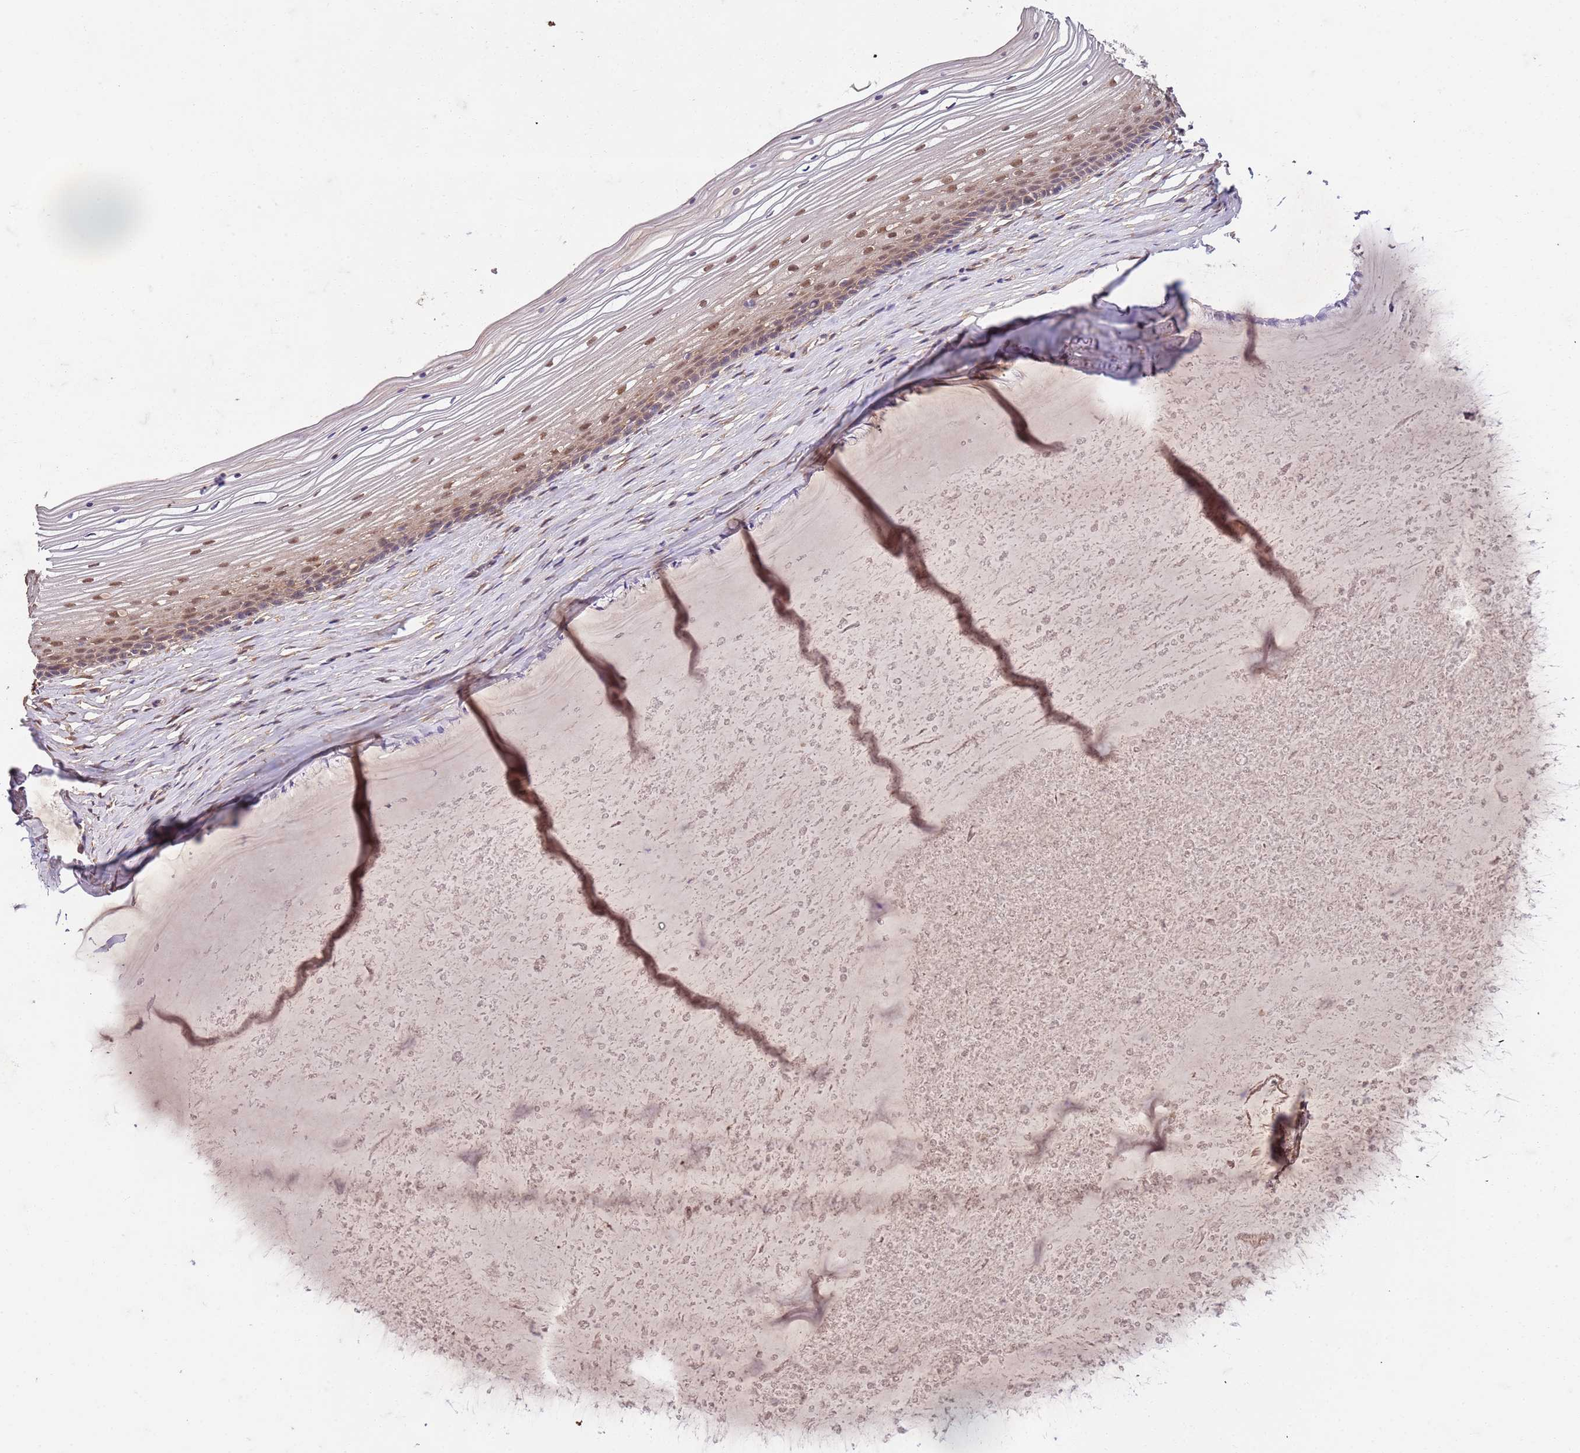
{"staining": {"intensity": "moderate", "quantity": "25%-75%", "location": "cytoplasmic/membranous,nuclear"}, "tissue": "vagina", "cell_type": "Squamous epithelial cells", "image_type": "normal", "snomed": [{"axis": "morphology", "description": "Normal tissue, NOS"}, {"axis": "topography", "description": "Vagina"}, {"axis": "topography", "description": "Cervix"}], "caption": "Vagina stained with DAB (3,3'-diaminobenzidine) immunohistochemistry shows medium levels of moderate cytoplasmic/membranous,nuclear staining in about 25%-75% of squamous epithelial cells.", "gene": "UBE3A", "patient": {"sex": "female", "age": 40}}